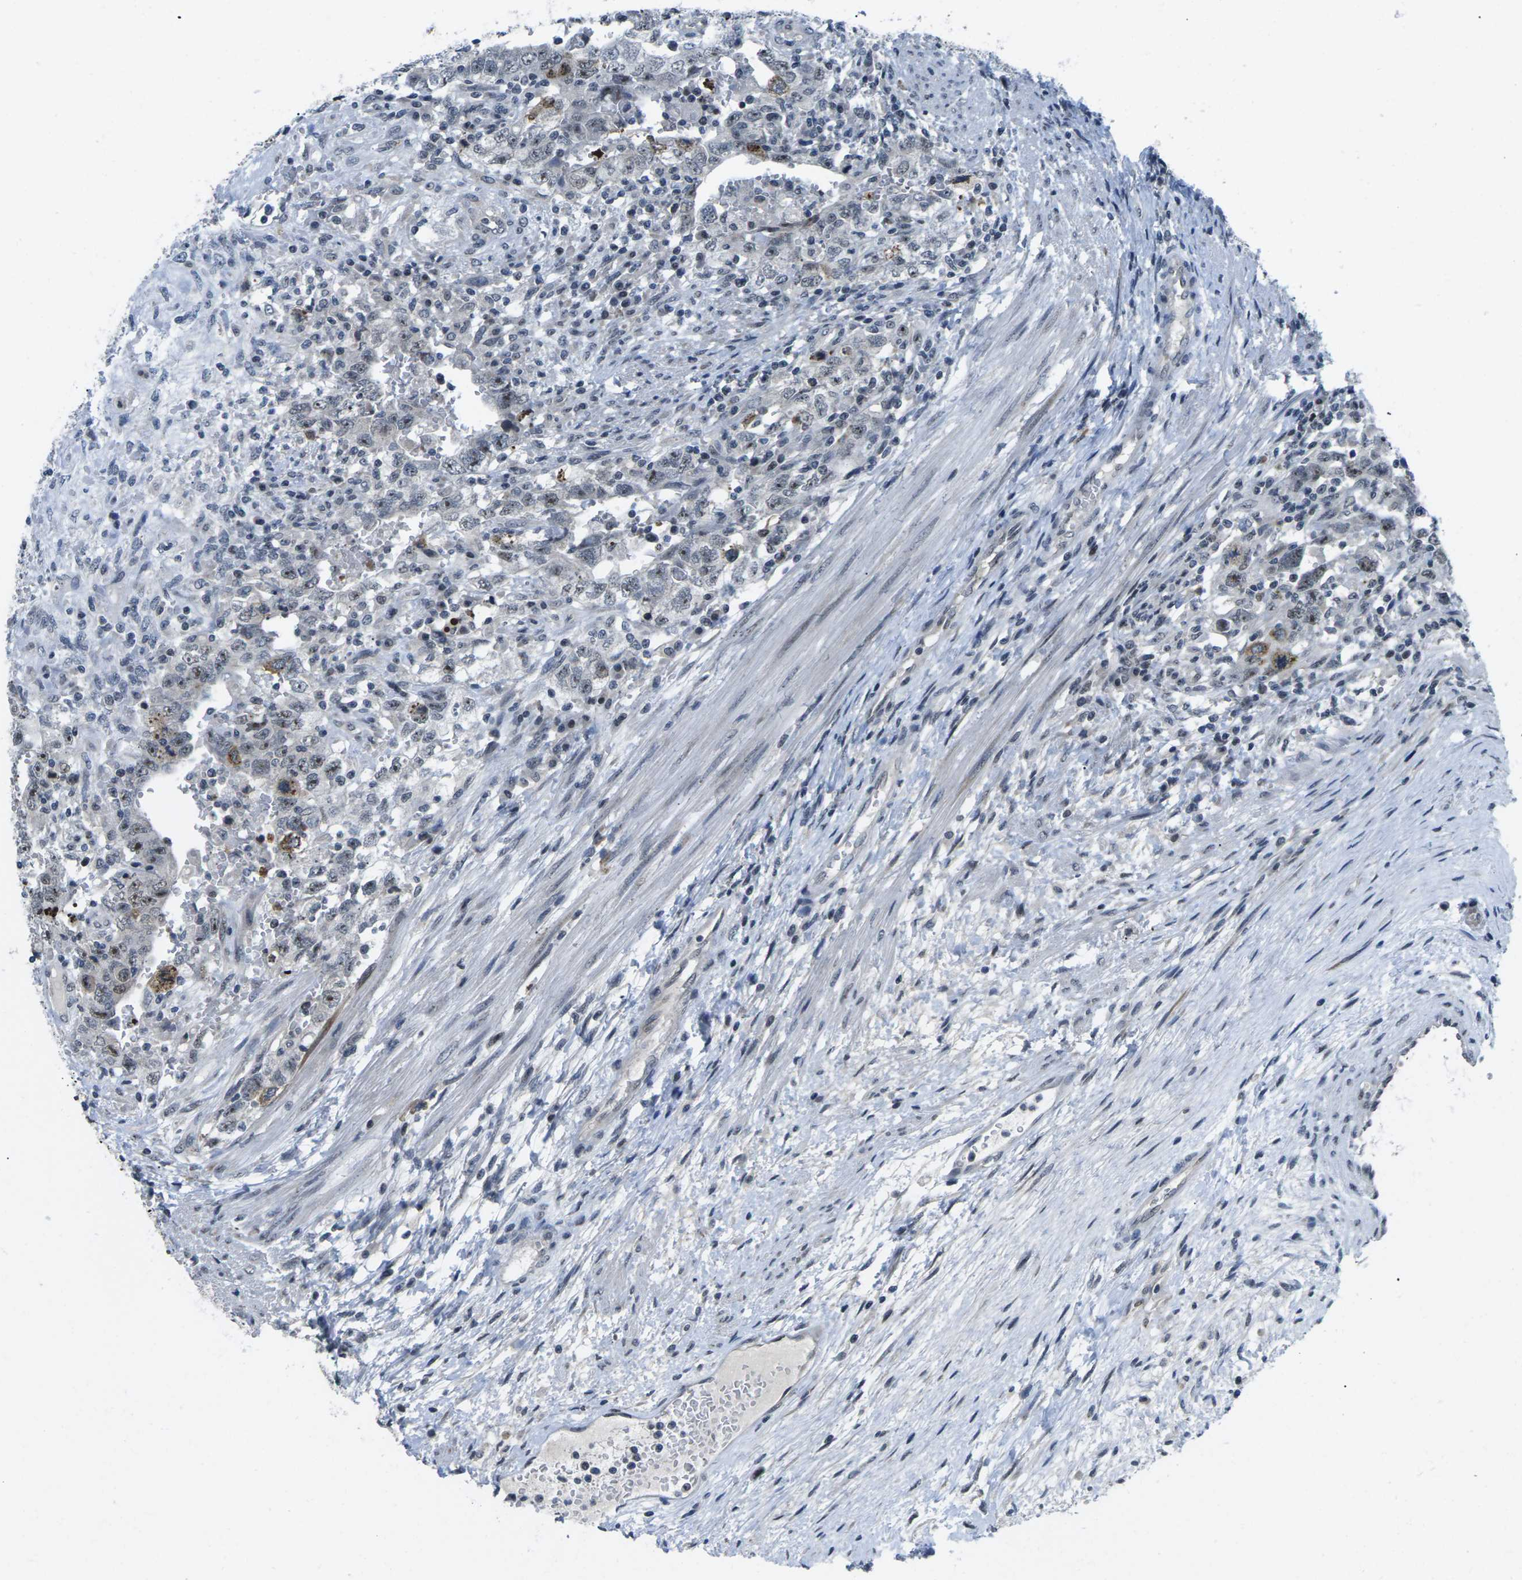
{"staining": {"intensity": "weak", "quantity": "25%-75%", "location": "nuclear"}, "tissue": "testis cancer", "cell_type": "Tumor cells", "image_type": "cancer", "snomed": [{"axis": "morphology", "description": "Carcinoma, Embryonal, NOS"}, {"axis": "topography", "description": "Testis"}], "caption": "Protein expression analysis of human testis cancer (embryonal carcinoma) reveals weak nuclear positivity in about 25%-75% of tumor cells.", "gene": "NSRP1", "patient": {"sex": "male", "age": 26}}